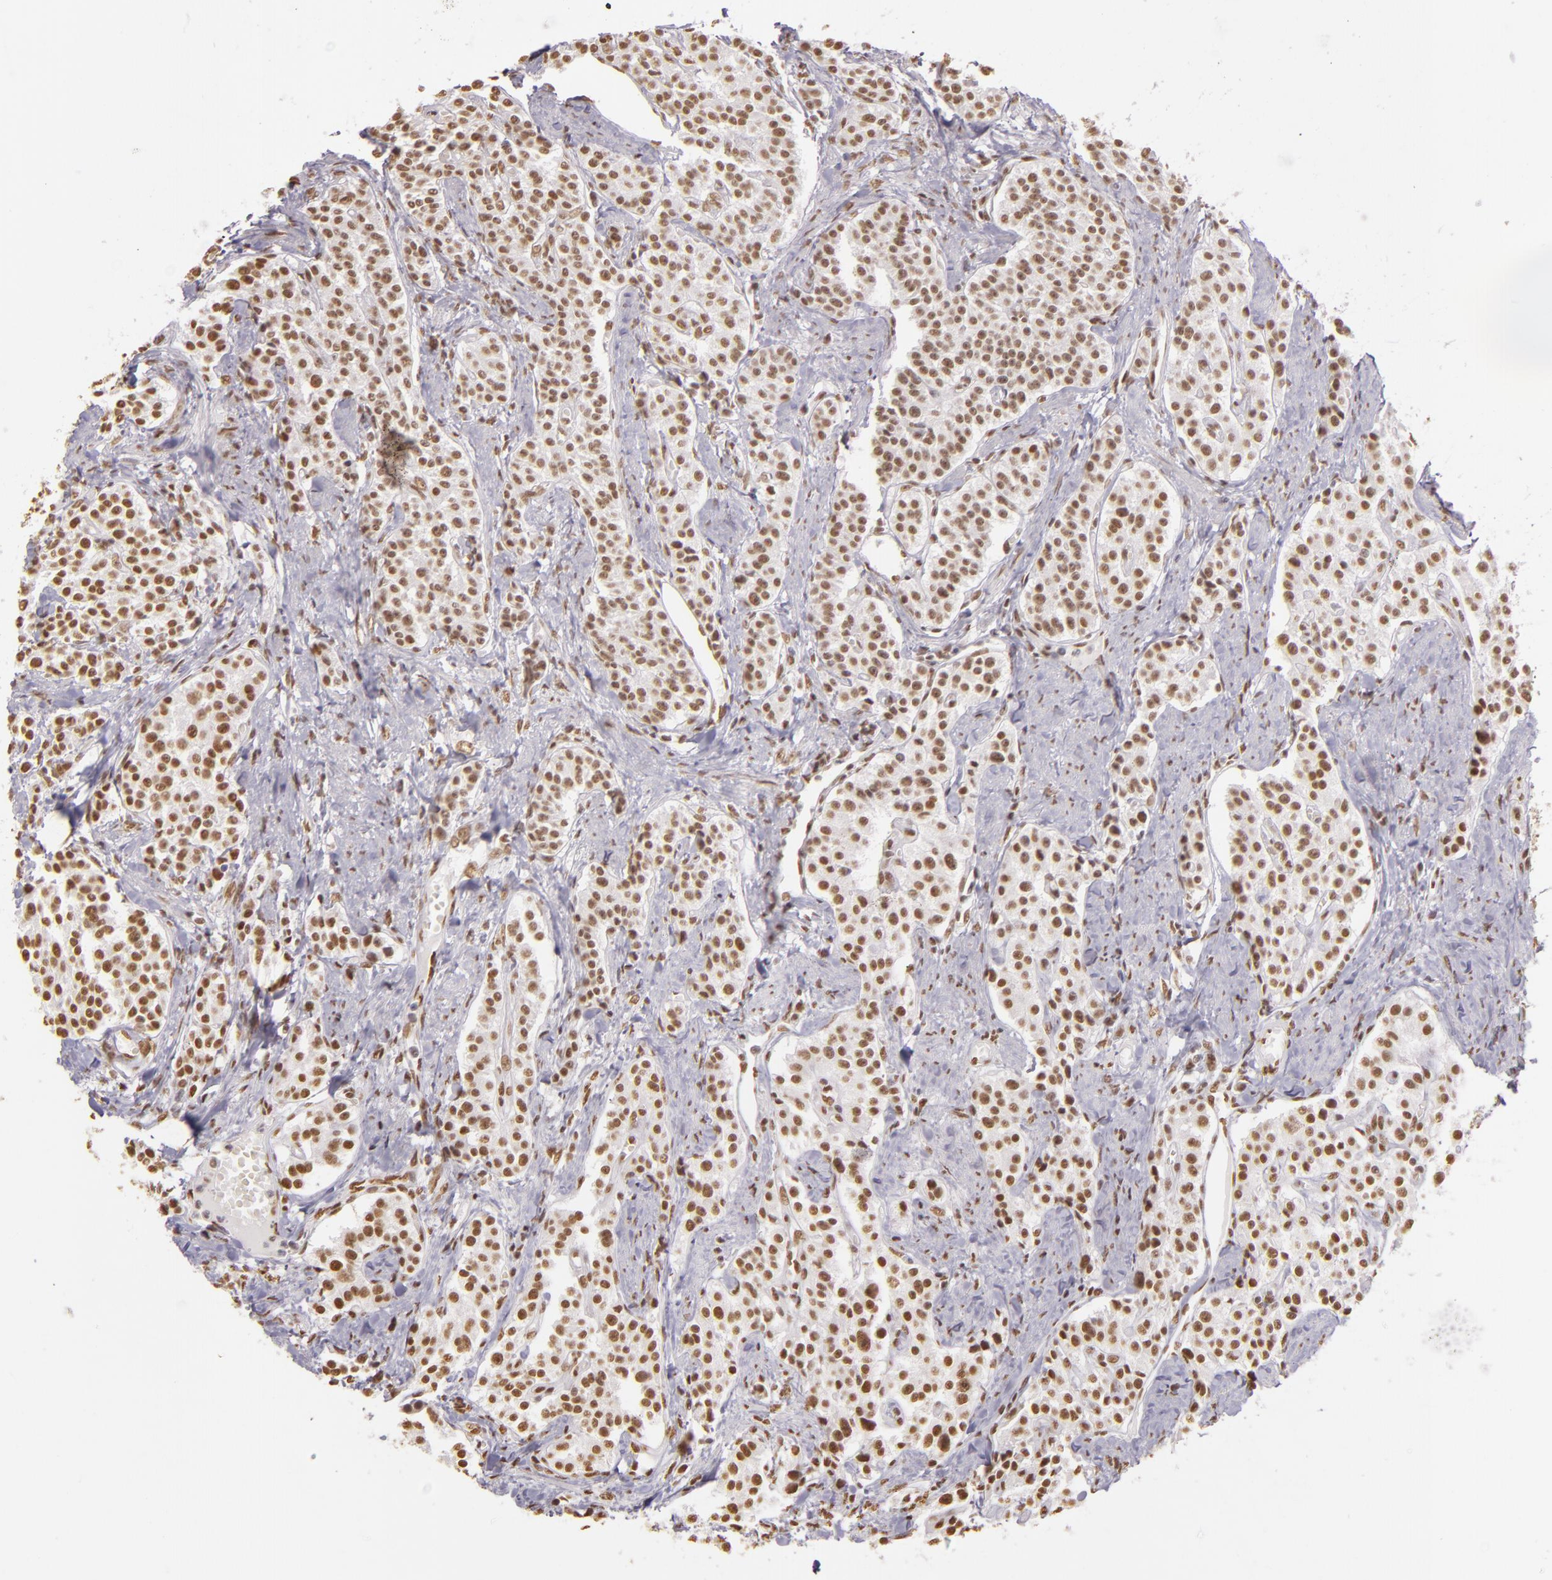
{"staining": {"intensity": "weak", "quantity": ">75%", "location": "nuclear"}, "tissue": "carcinoid", "cell_type": "Tumor cells", "image_type": "cancer", "snomed": [{"axis": "morphology", "description": "Carcinoid, malignant, NOS"}, {"axis": "topography", "description": "Stomach"}], "caption": "Protein expression analysis of carcinoid (malignant) reveals weak nuclear staining in approximately >75% of tumor cells. (DAB (3,3'-diaminobenzidine) IHC with brightfield microscopy, high magnification).", "gene": "PAPOLA", "patient": {"sex": "female", "age": 76}}